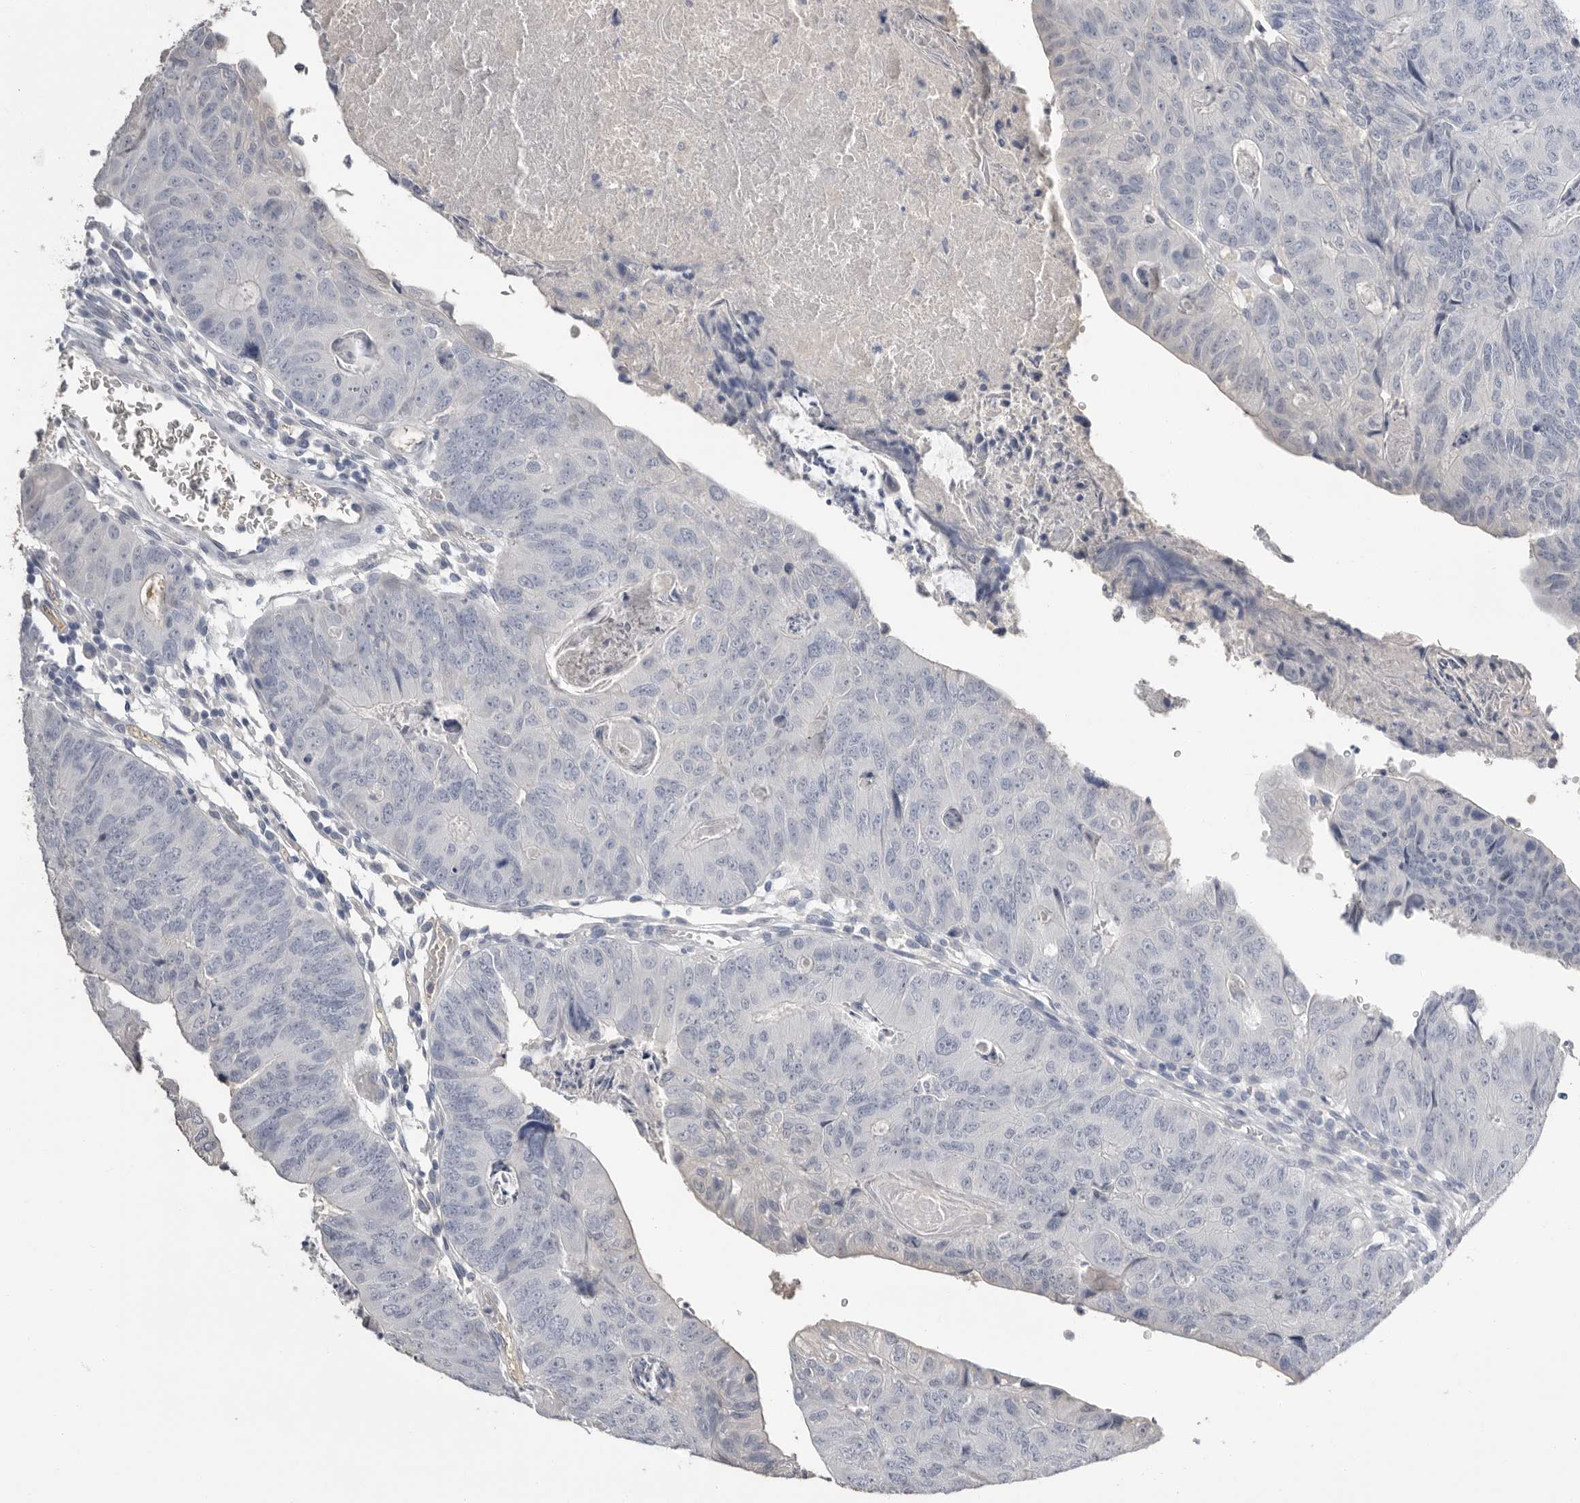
{"staining": {"intensity": "negative", "quantity": "none", "location": "none"}, "tissue": "colorectal cancer", "cell_type": "Tumor cells", "image_type": "cancer", "snomed": [{"axis": "morphology", "description": "Adenocarcinoma, NOS"}, {"axis": "topography", "description": "Colon"}], "caption": "High magnification brightfield microscopy of colorectal adenocarcinoma stained with DAB (brown) and counterstained with hematoxylin (blue): tumor cells show no significant positivity. The staining is performed using DAB brown chromogen with nuclei counter-stained in using hematoxylin.", "gene": "APOA2", "patient": {"sex": "female", "age": 67}}